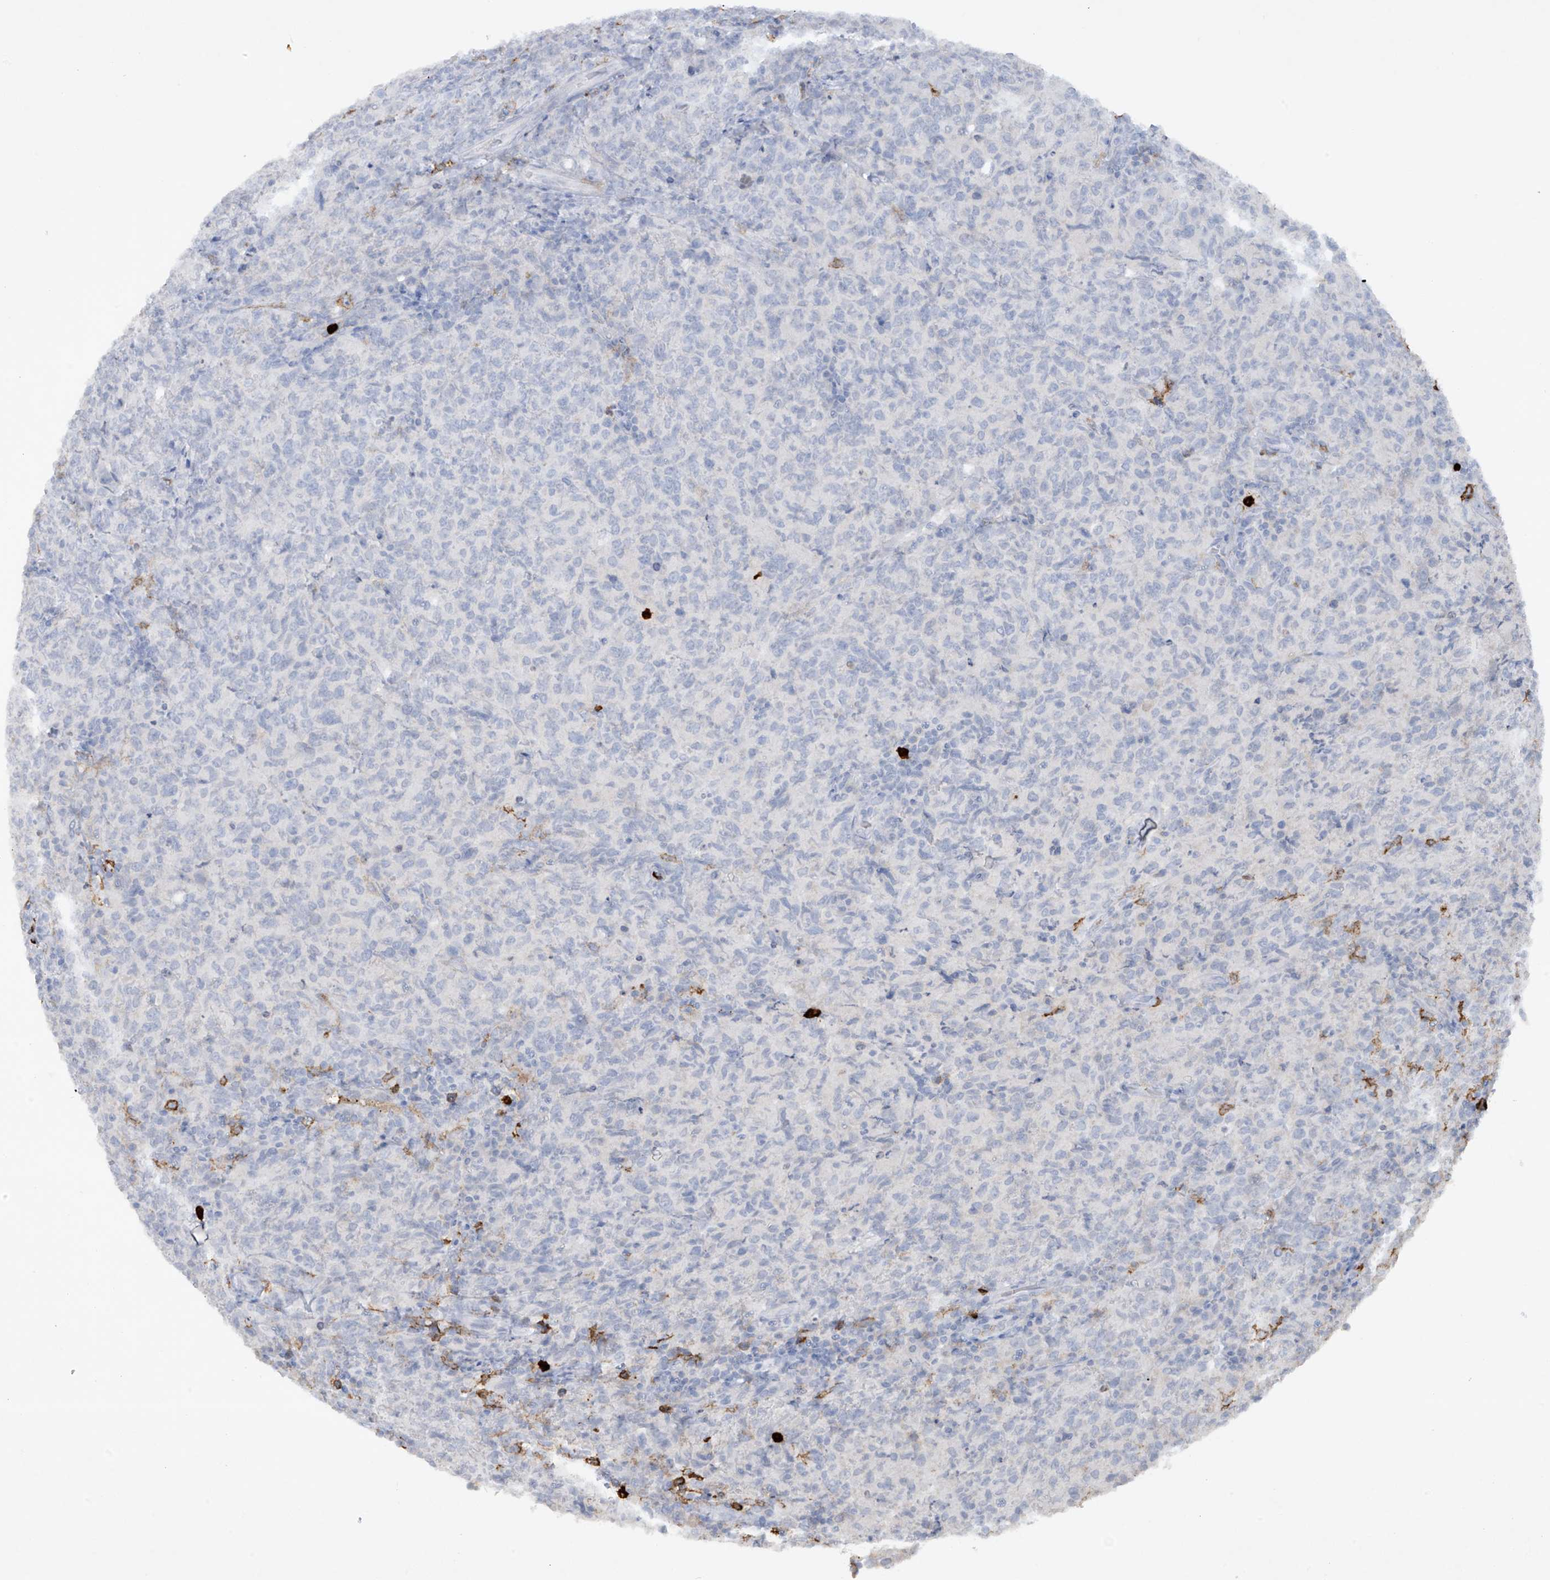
{"staining": {"intensity": "negative", "quantity": "none", "location": "none"}, "tissue": "lymphoma", "cell_type": "Tumor cells", "image_type": "cancer", "snomed": [{"axis": "morphology", "description": "Malignant lymphoma, non-Hodgkin's type, High grade"}, {"axis": "topography", "description": "Tonsil"}], "caption": "IHC image of human malignant lymphoma, non-Hodgkin's type (high-grade) stained for a protein (brown), which exhibits no positivity in tumor cells.", "gene": "FCGR3A", "patient": {"sex": "female", "age": 36}}